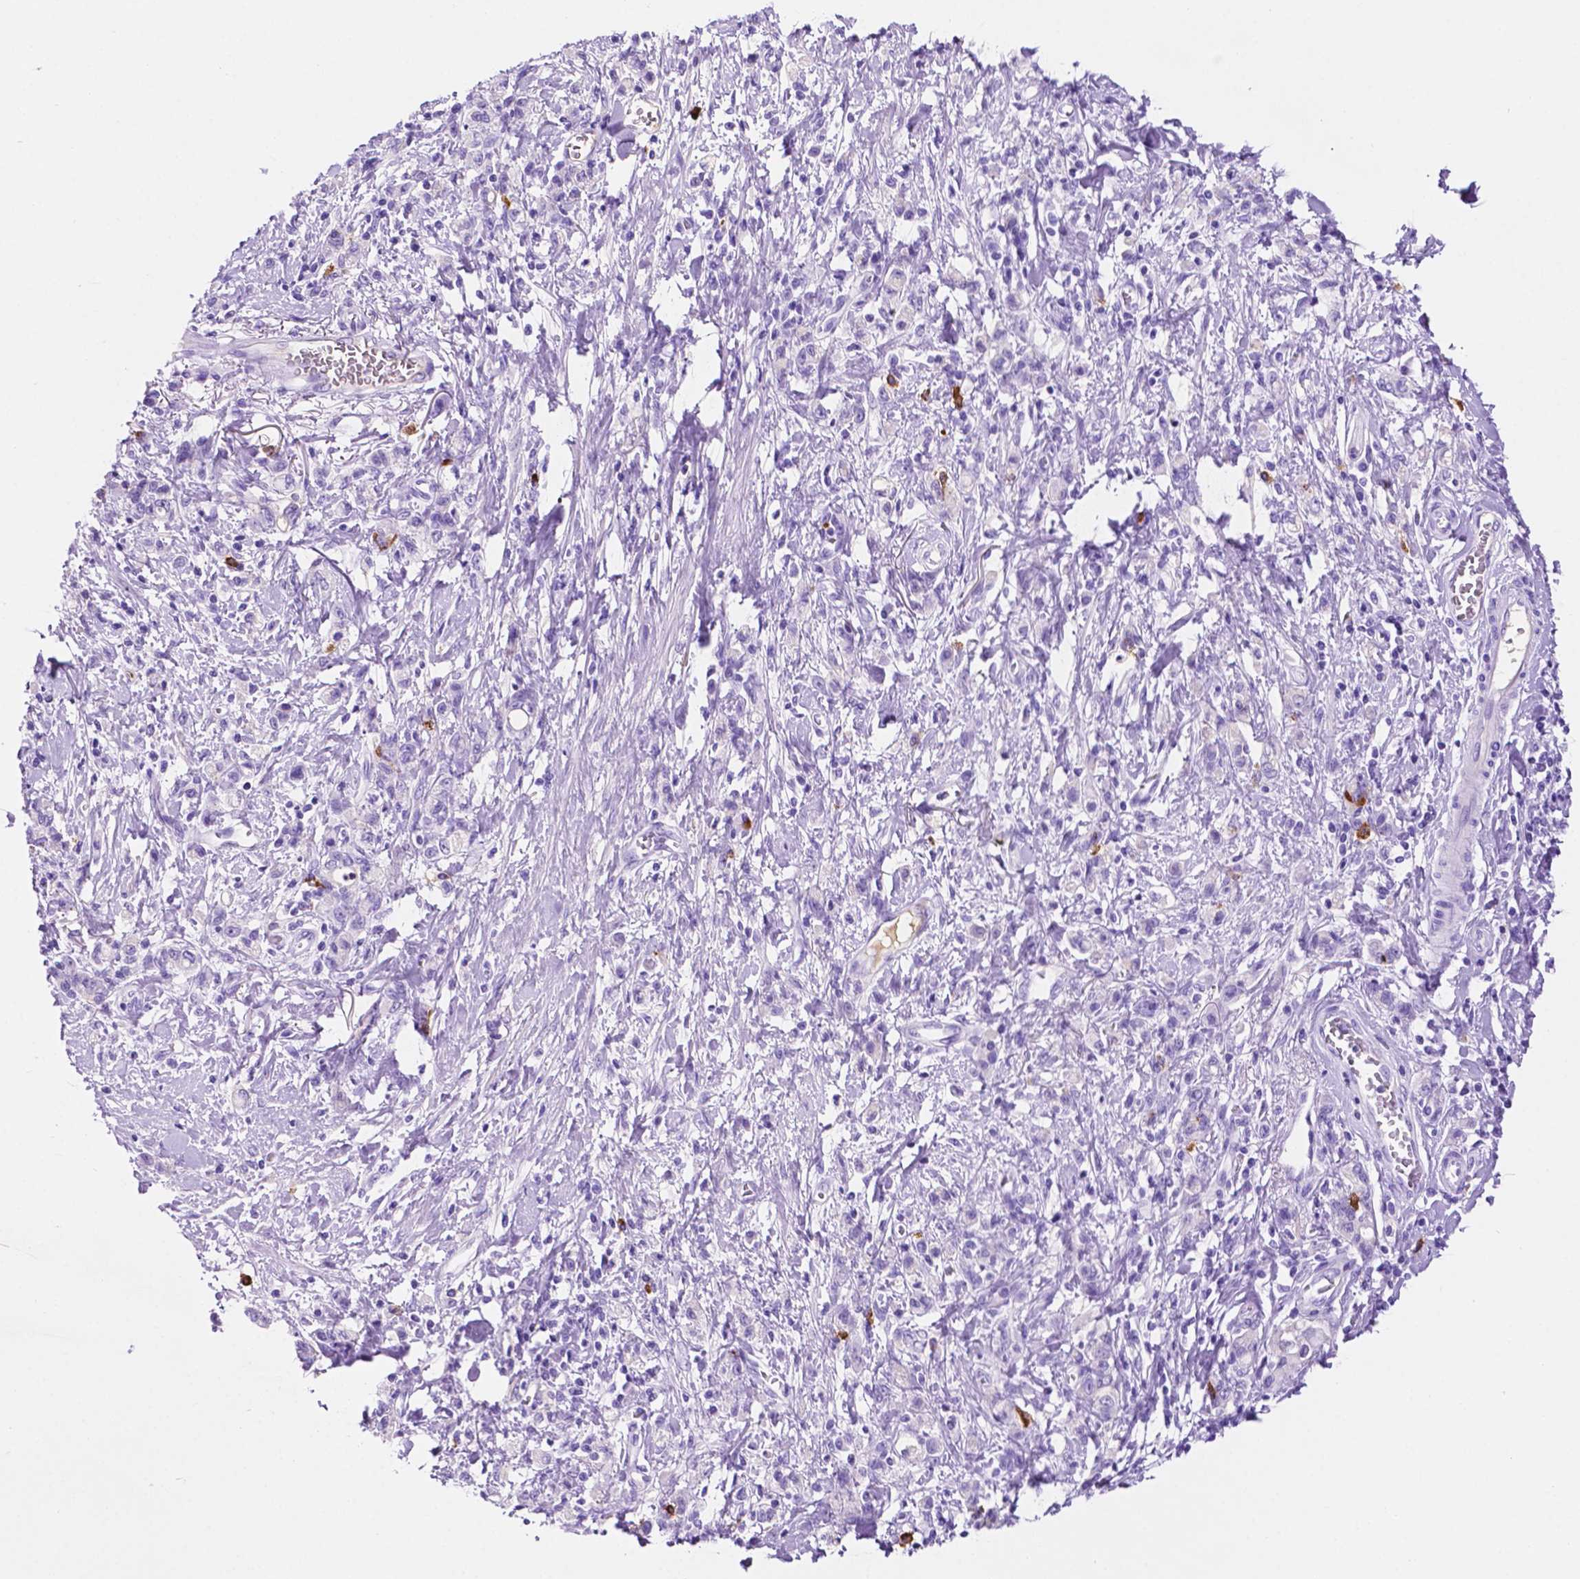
{"staining": {"intensity": "negative", "quantity": "none", "location": "none"}, "tissue": "stomach cancer", "cell_type": "Tumor cells", "image_type": "cancer", "snomed": [{"axis": "morphology", "description": "Adenocarcinoma, NOS"}, {"axis": "topography", "description": "Stomach"}], "caption": "DAB (3,3'-diaminobenzidine) immunohistochemical staining of human adenocarcinoma (stomach) demonstrates no significant positivity in tumor cells.", "gene": "FOXB2", "patient": {"sex": "male", "age": 77}}